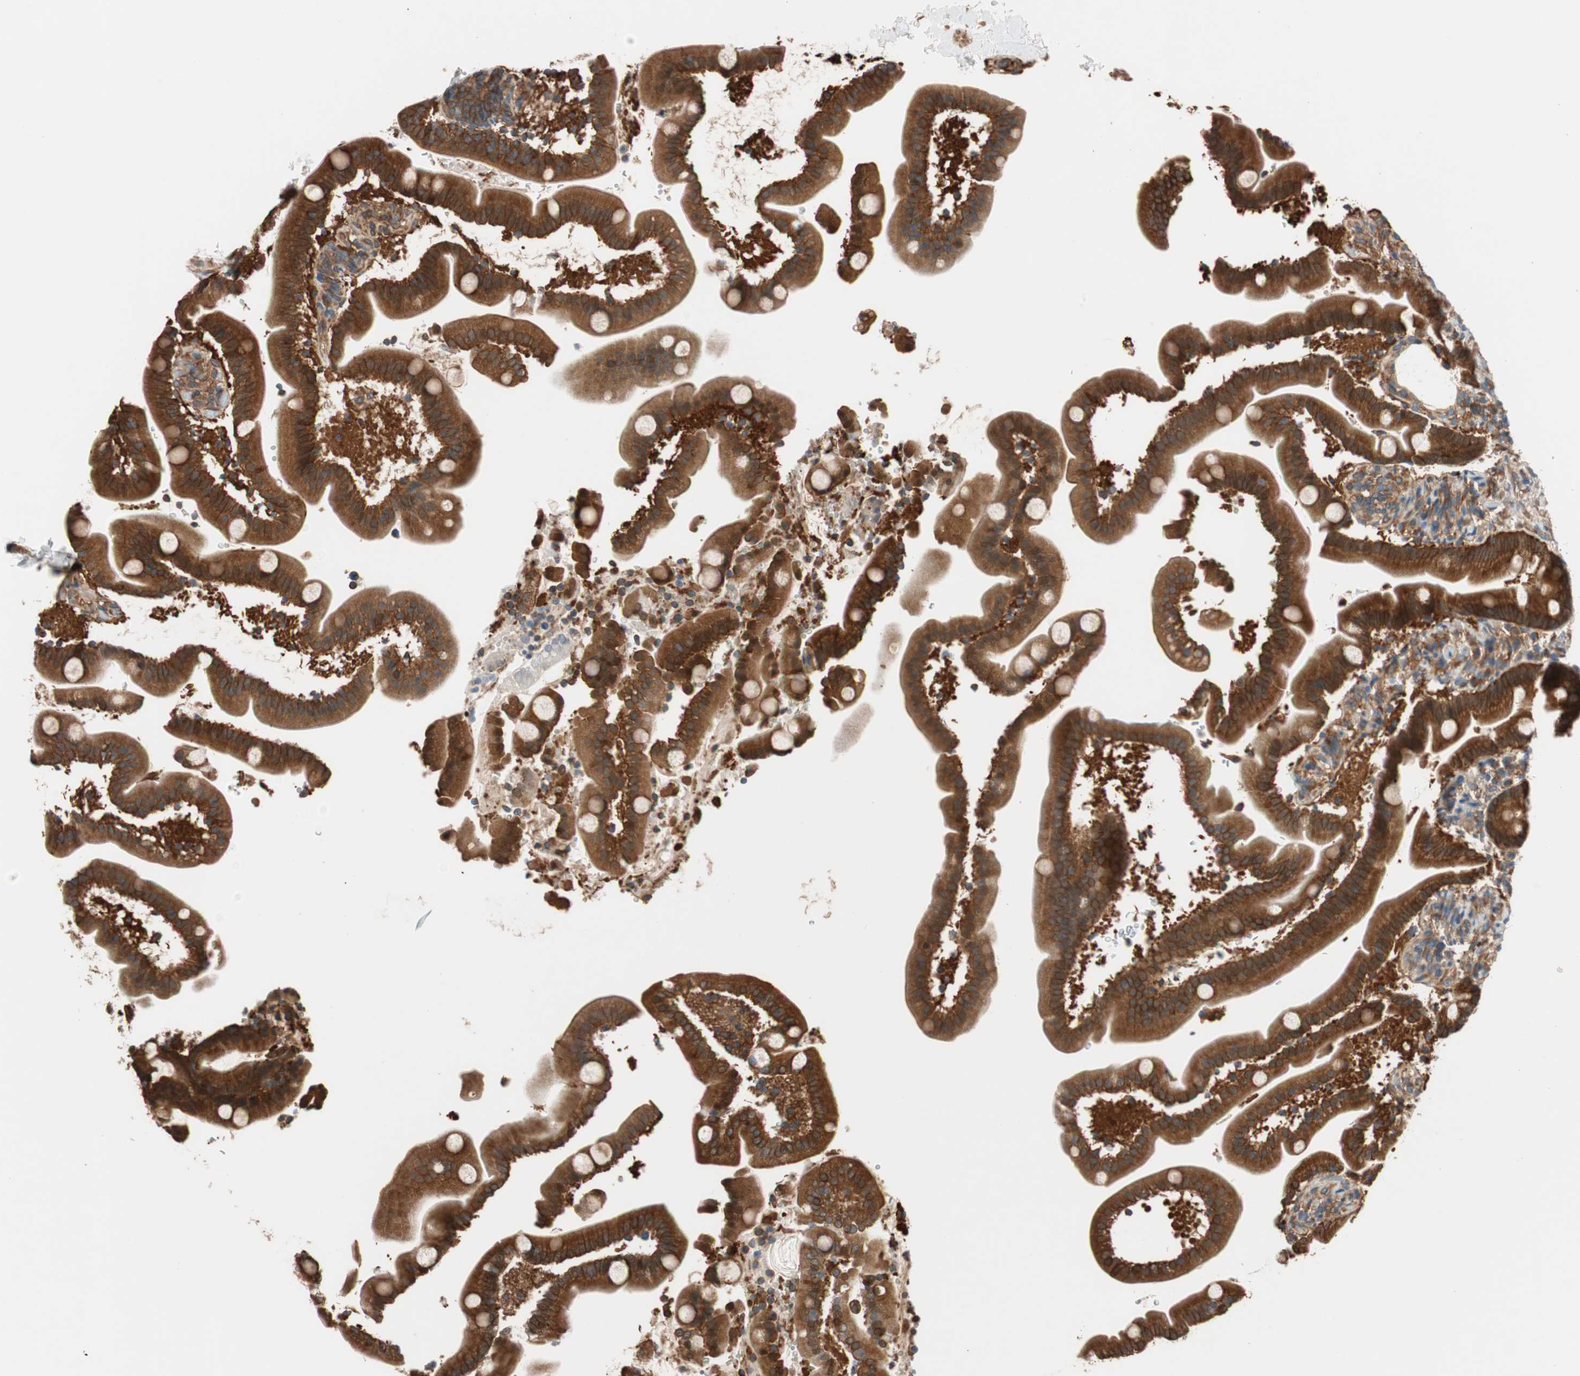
{"staining": {"intensity": "strong", "quantity": ">75%", "location": "cytoplasmic/membranous"}, "tissue": "duodenum", "cell_type": "Glandular cells", "image_type": "normal", "snomed": [{"axis": "morphology", "description": "Normal tissue, NOS"}, {"axis": "topography", "description": "Duodenum"}], "caption": "Immunohistochemistry (IHC) of benign human duodenum reveals high levels of strong cytoplasmic/membranous positivity in approximately >75% of glandular cells.", "gene": "WASL", "patient": {"sex": "male", "age": 54}}